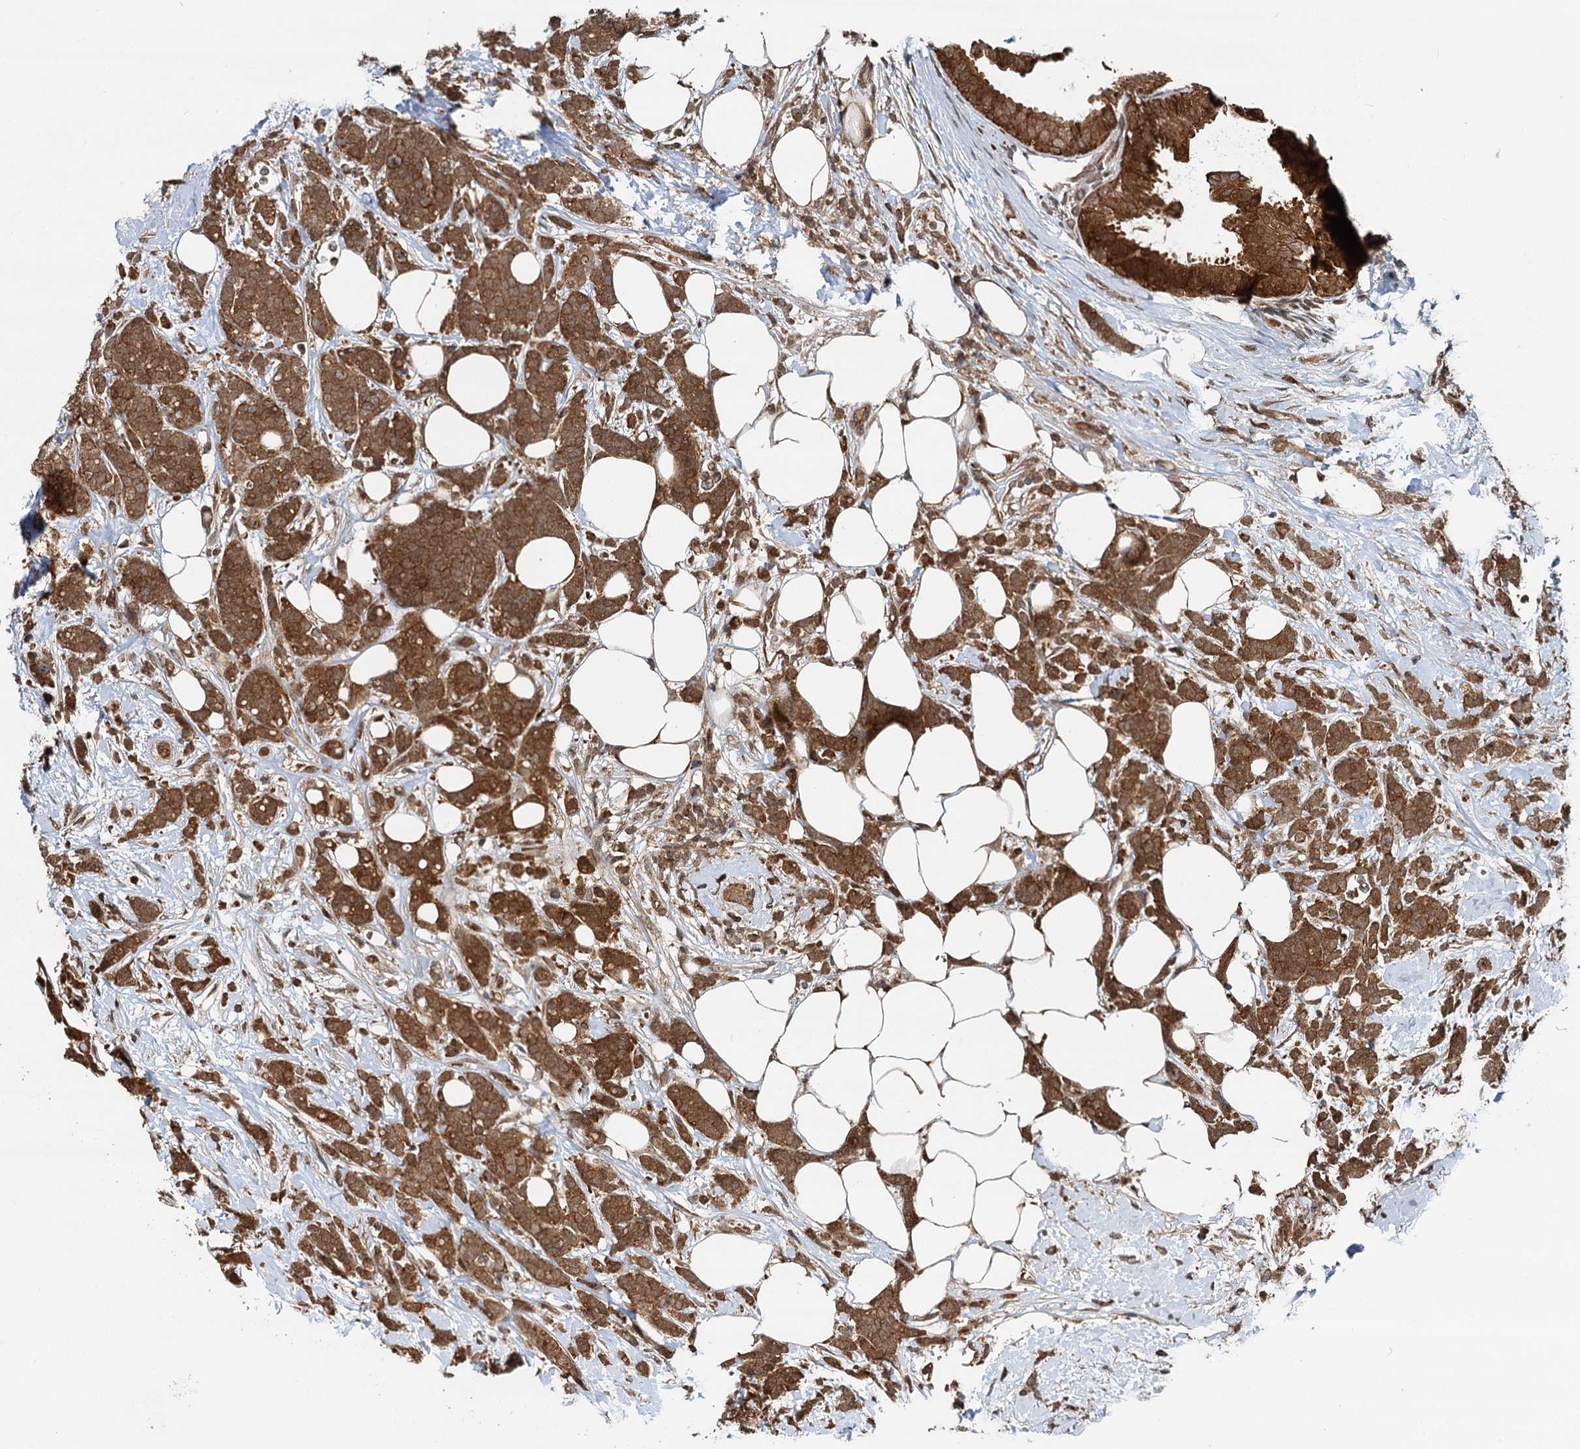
{"staining": {"intensity": "moderate", "quantity": ">75%", "location": "cytoplasmic/membranous"}, "tissue": "breast cancer", "cell_type": "Tumor cells", "image_type": "cancer", "snomed": [{"axis": "morphology", "description": "Lobular carcinoma"}, {"axis": "topography", "description": "Breast"}], "caption": "An IHC photomicrograph of tumor tissue is shown. Protein staining in brown highlights moderate cytoplasmic/membranous positivity in breast cancer (lobular carcinoma) within tumor cells.", "gene": "STUB1", "patient": {"sex": "female", "age": 58}}